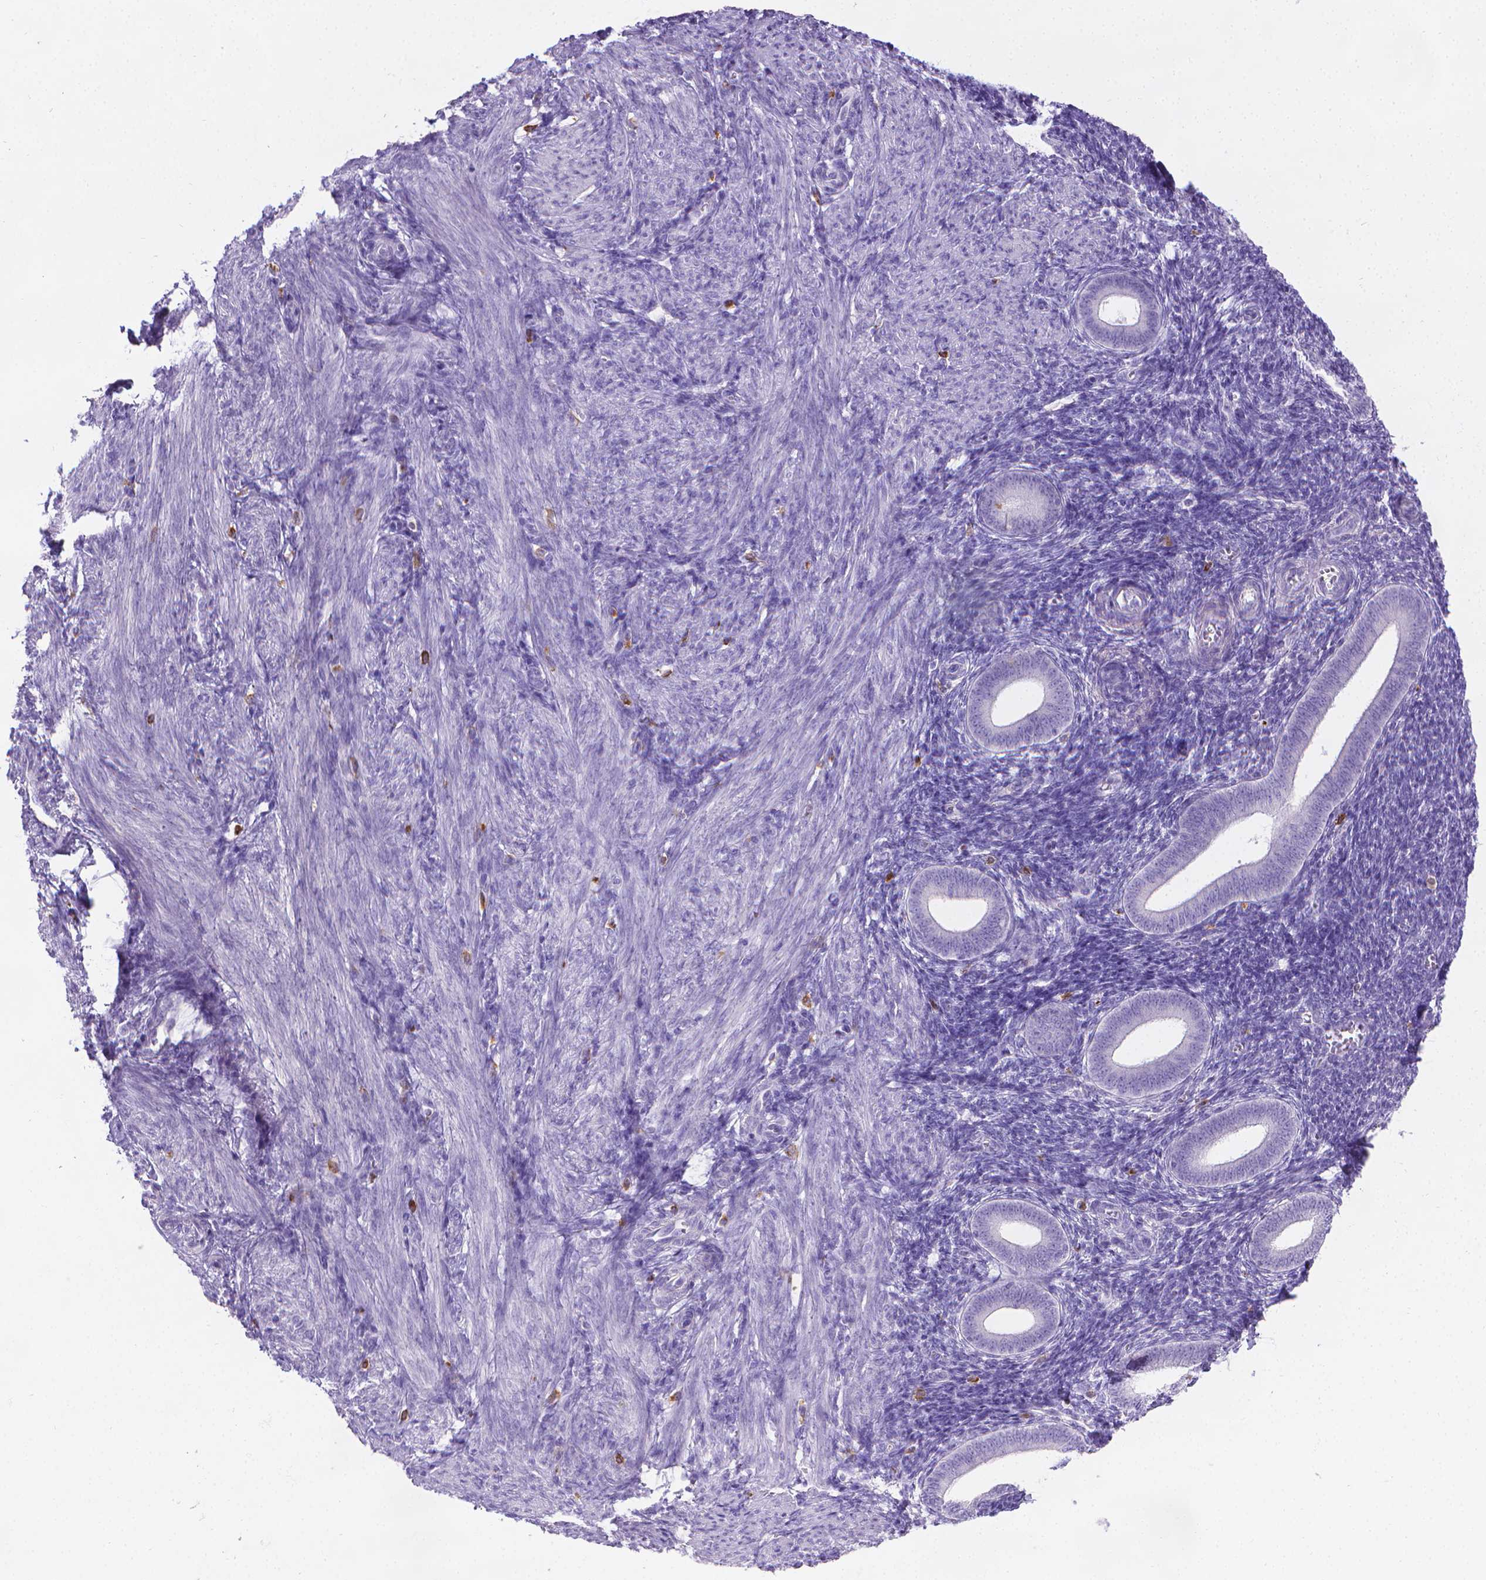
{"staining": {"intensity": "negative", "quantity": "none", "location": "none"}, "tissue": "endometrium", "cell_type": "Cells in endometrial stroma", "image_type": "normal", "snomed": [{"axis": "morphology", "description": "Normal tissue, NOS"}, {"axis": "topography", "description": "Endometrium"}], "caption": "Protein analysis of normal endometrium demonstrates no significant positivity in cells in endometrial stroma.", "gene": "SPAG6", "patient": {"sex": "female", "age": 25}}